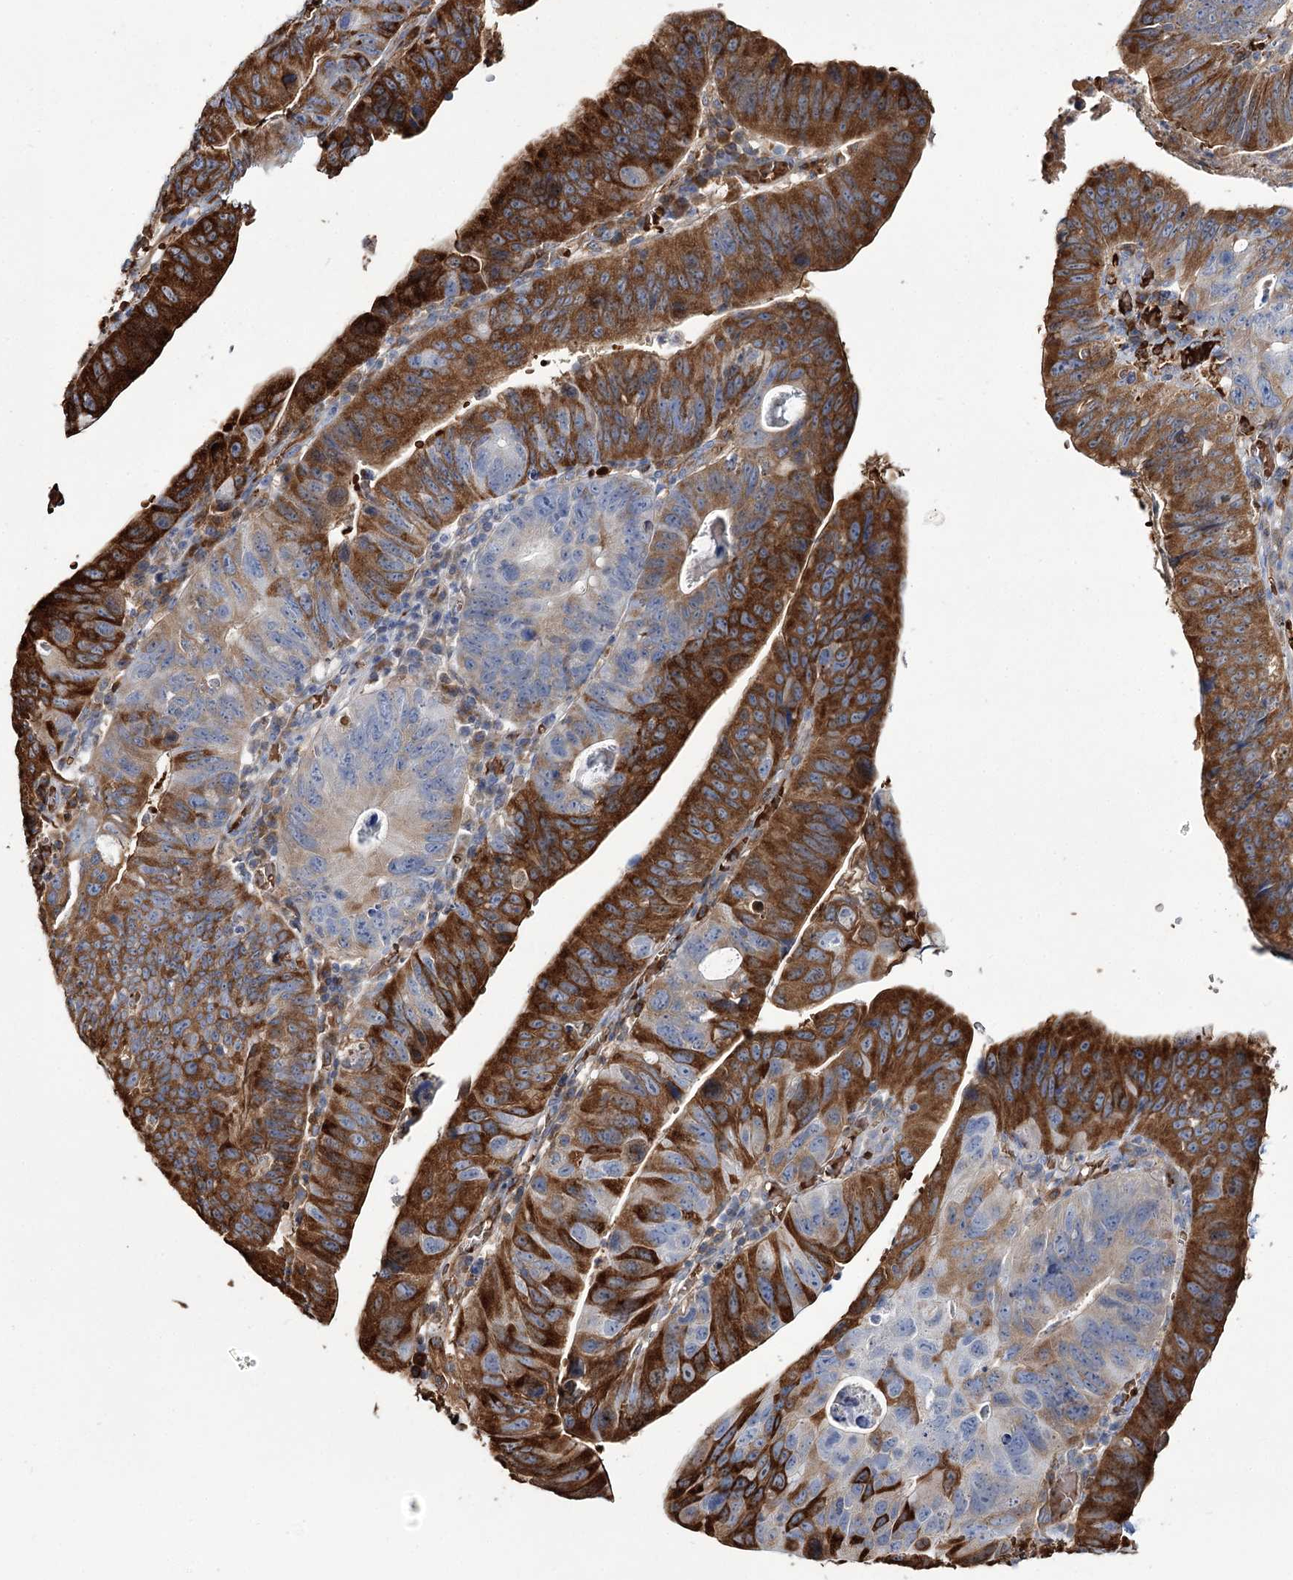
{"staining": {"intensity": "strong", "quantity": "25%-75%", "location": "cytoplasmic/membranous"}, "tissue": "stomach cancer", "cell_type": "Tumor cells", "image_type": "cancer", "snomed": [{"axis": "morphology", "description": "Adenocarcinoma, NOS"}, {"axis": "topography", "description": "Stomach"}], "caption": "Immunohistochemistry (IHC) photomicrograph of neoplastic tissue: human stomach adenocarcinoma stained using immunohistochemistry (IHC) demonstrates high levels of strong protein expression localized specifically in the cytoplasmic/membranous of tumor cells, appearing as a cytoplasmic/membranous brown color.", "gene": "GBF1", "patient": {"sex": "male", "age": 59}}